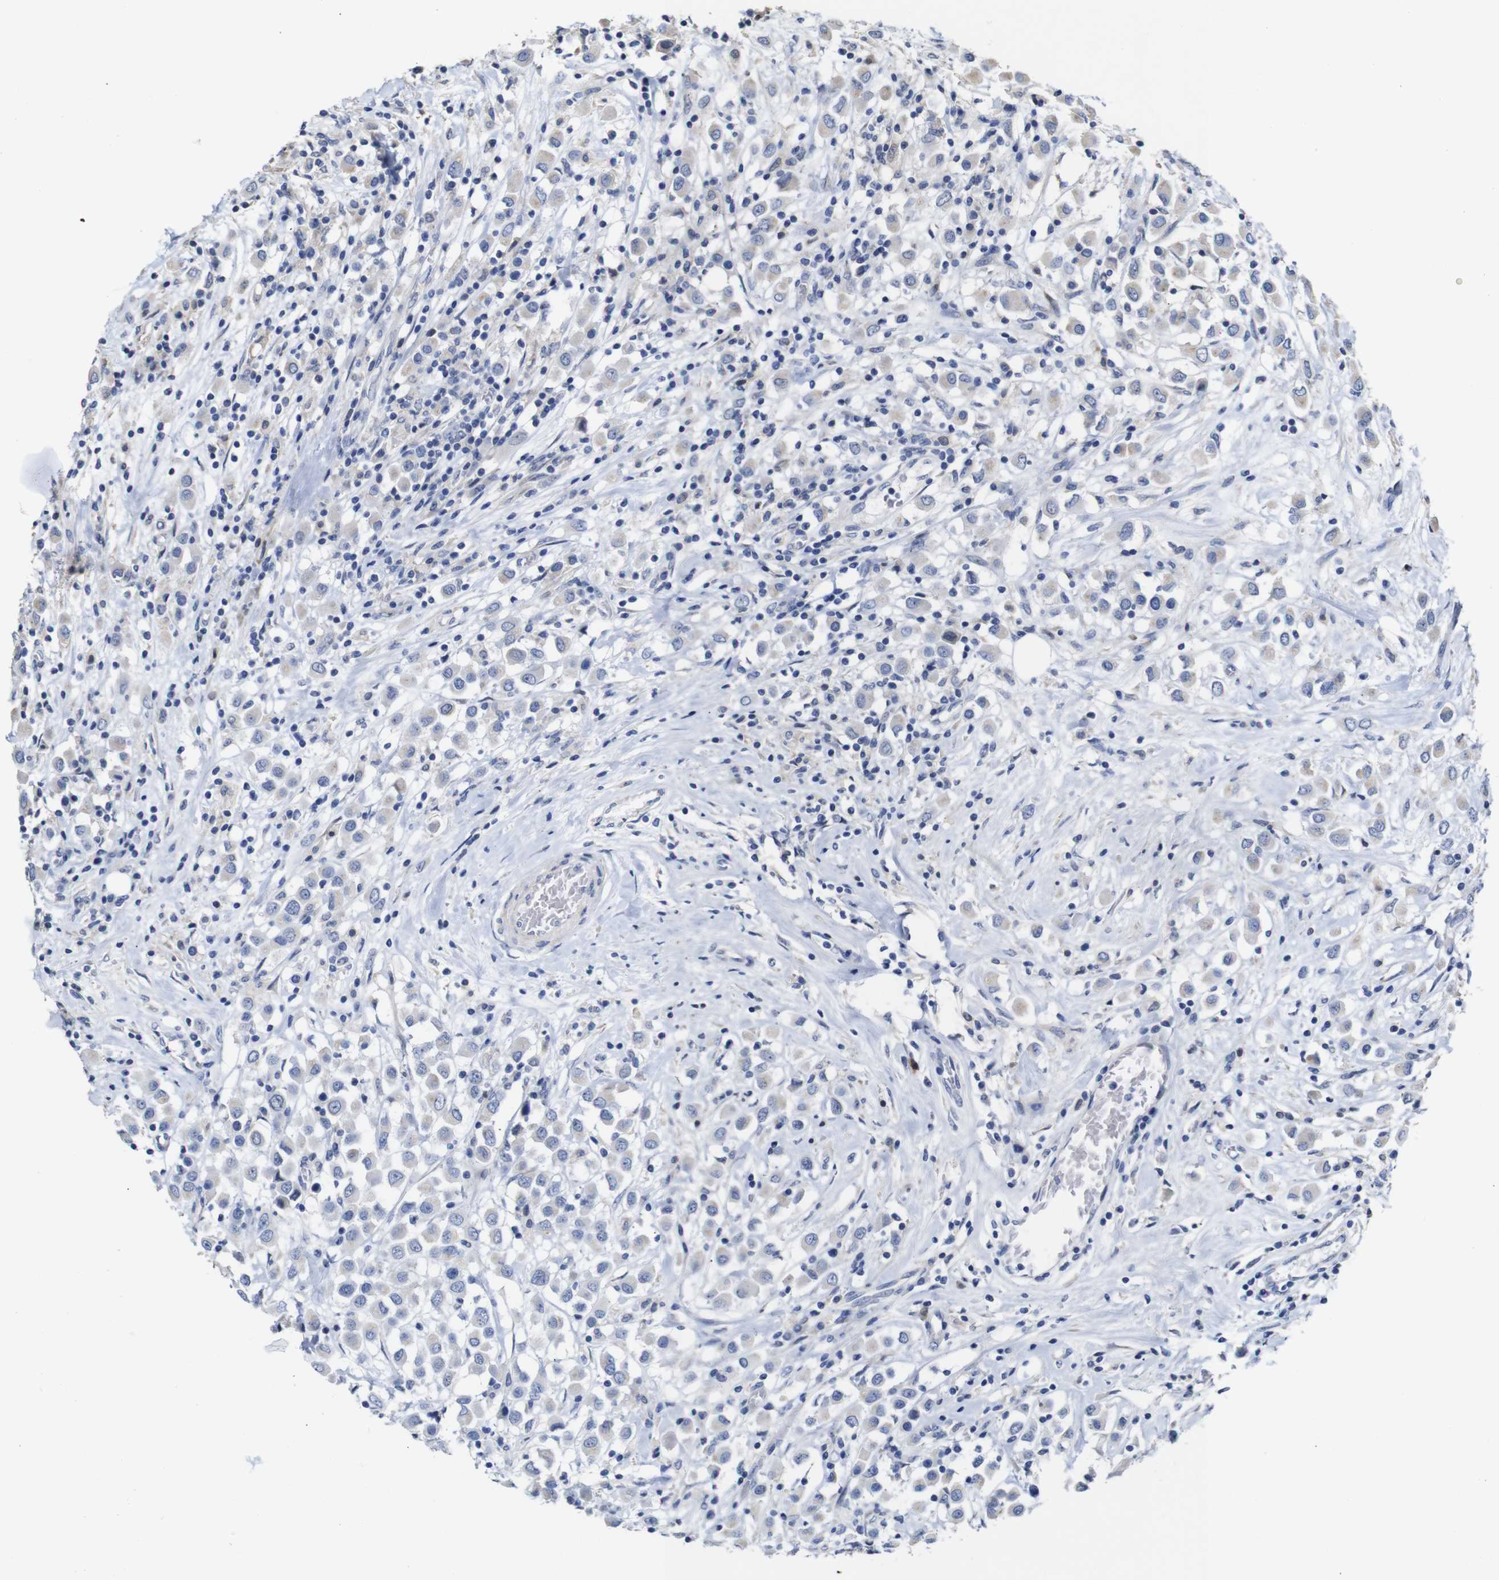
{"staining": {"intensity": "negative", "quantity": "none", "location": "none"}, "tissue": "breast cancer", "cell_type": "Tumor cells", "image_type": "cancer", "snomed": [{"axis": "morphology", "description": "Duct carcinoma"}, {"axis": "topography", "description": "Breast"}], "caption": "High power microscopy photomicrograph of an immunohistochemistry photomicrograph of breast cancer (infiltrating ductal carcinoma), revealing no significant staining in tumor cells. The staining is performed using DAB brown chromogen with nuclei counter-stained in using hematoxylin.", "gene": "TCEAL9", "patient": {"sex": "female", "age": 61}}